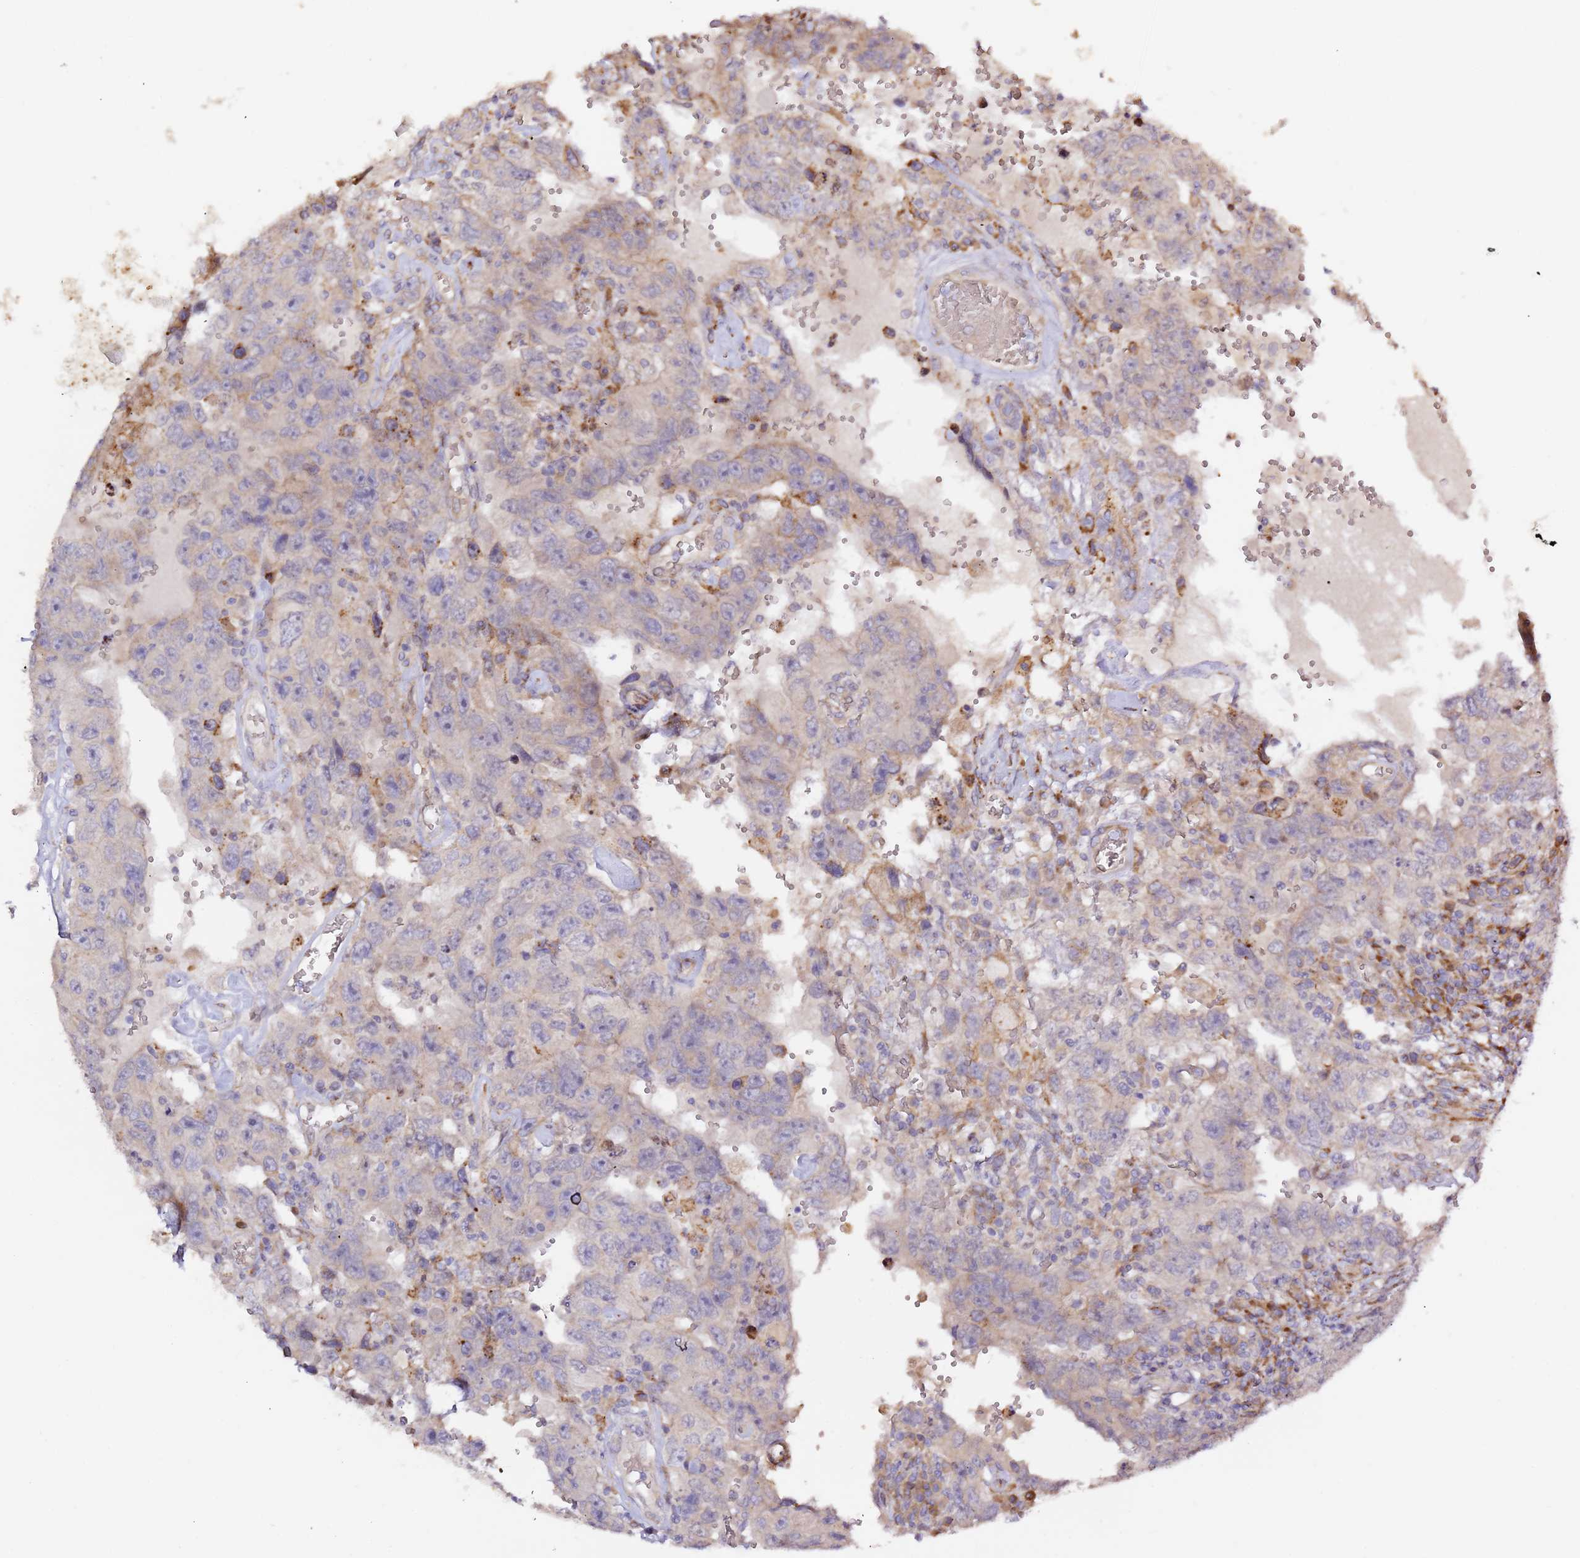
{"staining": {"intensity": "negative", "quantity": "none", "location": "none"}, "tissue": "testis cancer", "cell_type": "Tumor cells", "image_type": "cancer", "snomed": [{"axis": "morphology", "description": "Carcinoma, Embryonal, NOS"}, {"axis": "topography", "description": "Testis"}], "caption": "A high-resolution image shows IHC staining of testis cancer (embryonal carcinoma), which demonstrates no significant positivity in tumor cells.", "gene": "HSD17B7", "patient": {"sex": "male", "age": 26}}